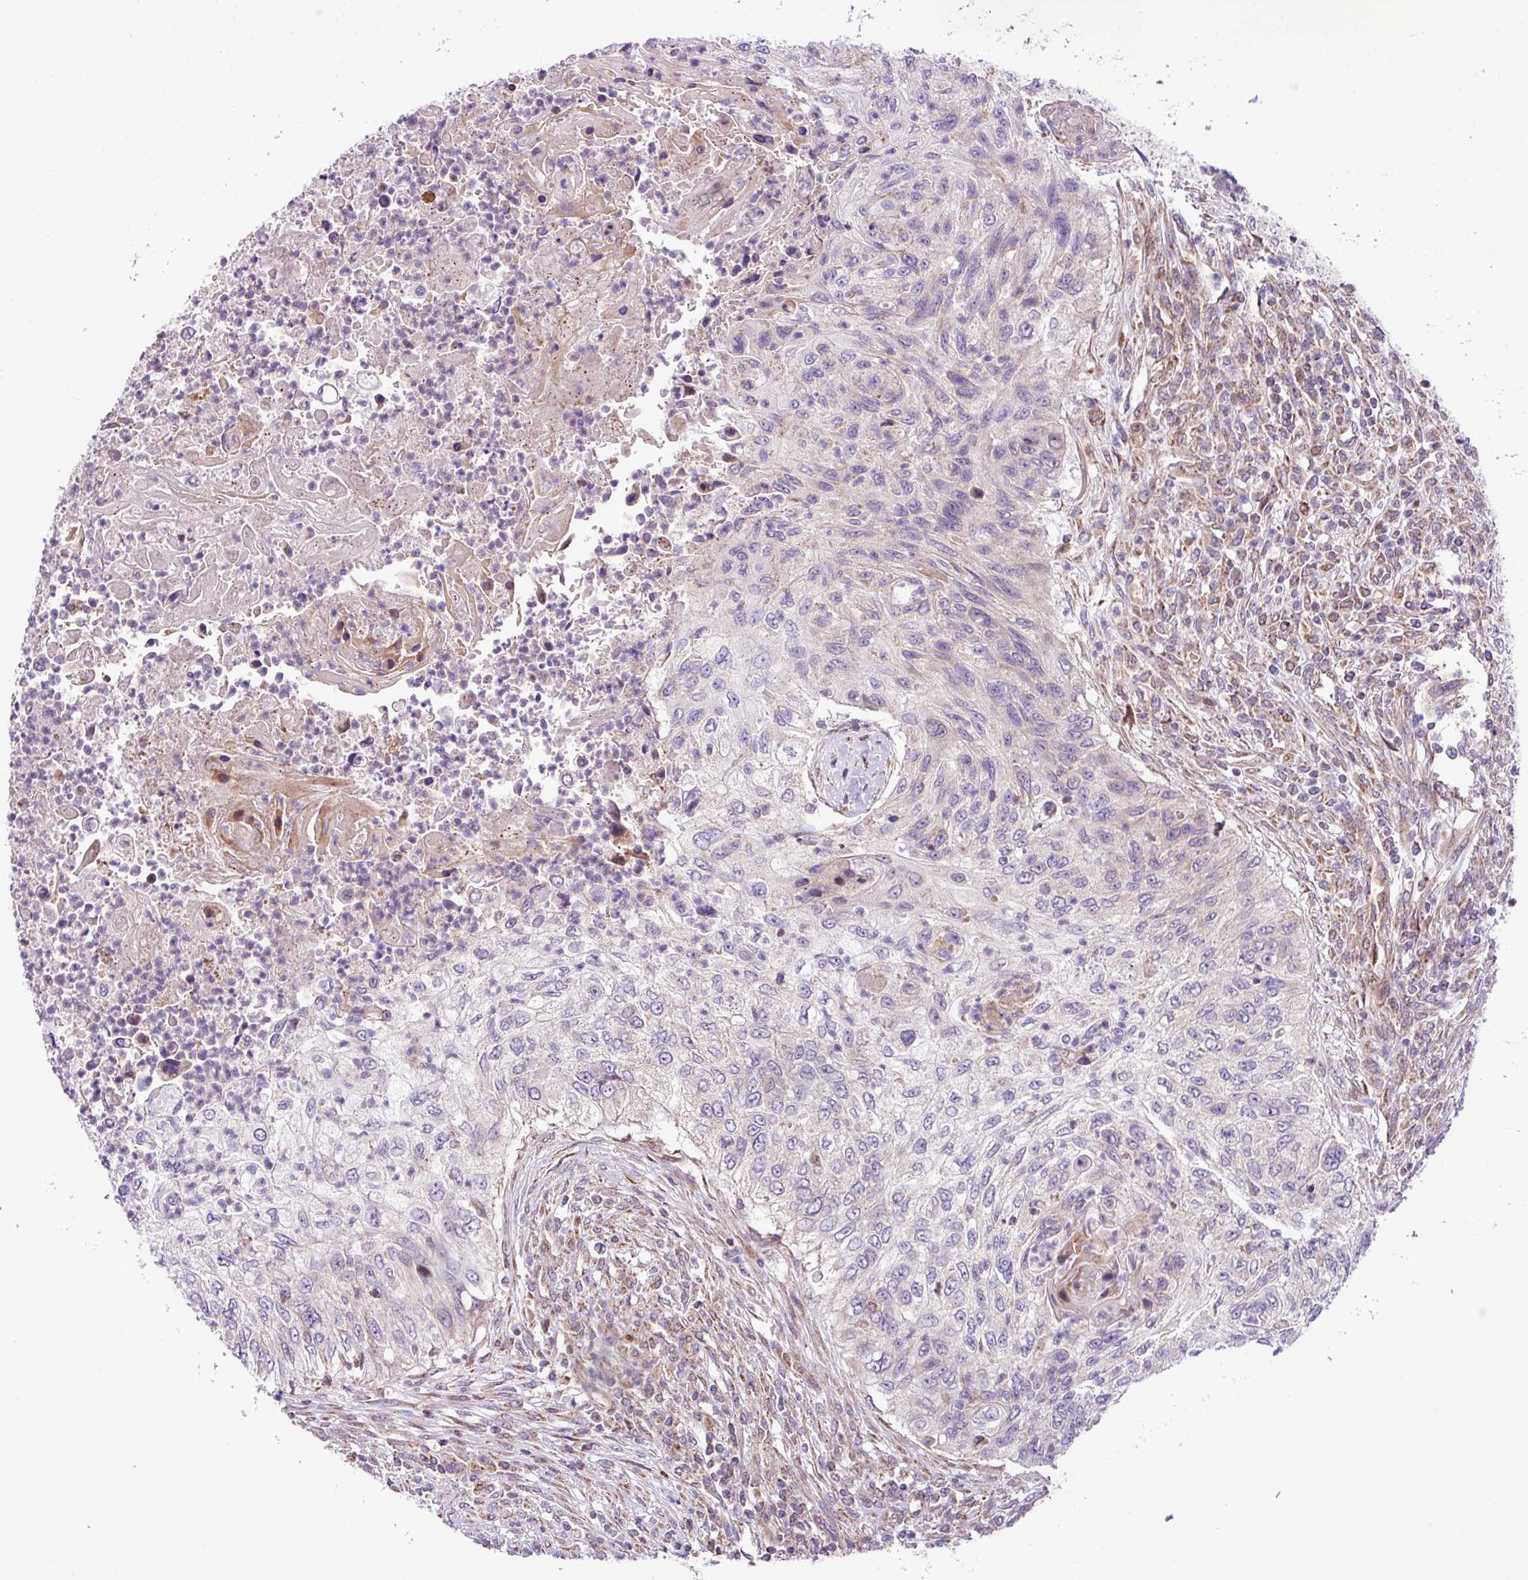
{"staining": {"intensity": "negative", "quantity": "none", "location": "none"}, "tissue": "urothelial cancer", "cell_type": "Tumor cells", "image_type": "cancer", "snomed": [{"axis": "morphology", "description": "Urothelial carcinoma, High grade"}, {"axis": "topography", "description": "Urinary bladder"}], "caption": "Immunohistochemistry image of human urothelial cancer stained for a protein (brown), which reveals no positivity in tumor cells.", "gene": "B3GNT9", "patient": {"sex": "female", "age": 60}}